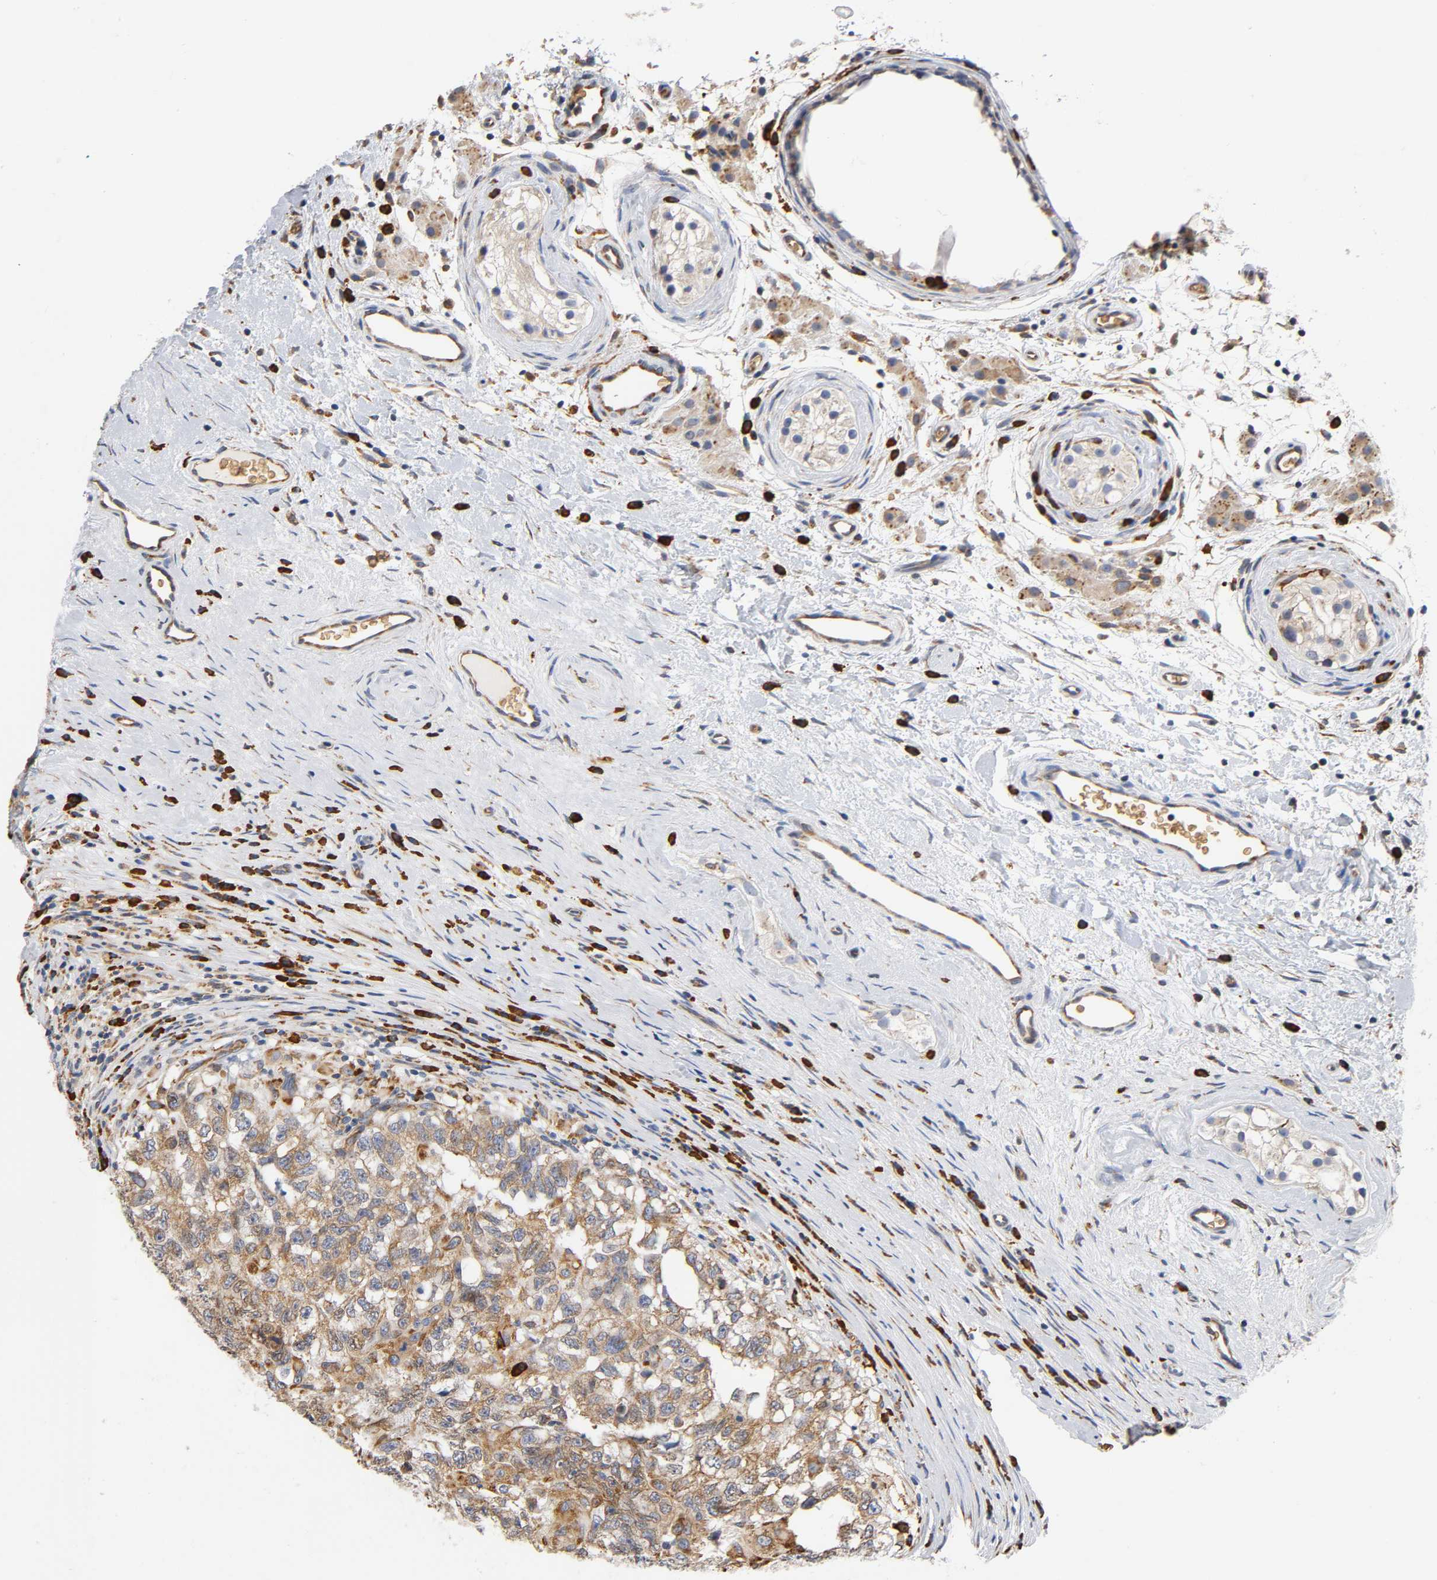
{"staining": {"intensity": "moderate", "quantity": ">75%", "location": "cytoplasmic/membranous"}, "tissue": "testis cancer", "cell_type": "Tumor cells", "image_type": "cancer", "snomed": [{"axis": "morphology", "description": "Carcinoma, Embryonal, NOS"}, {"axis": "topography", "description": "Testis"}], "caption": "This is a micrograph of immunohistochemistry staining of testis embryonal carcinoma, which shows moderate expression in the cytoplasmic/membranous of tumor cells.", "gene": "UCKL1", "patient": {"sex": "male", "age": 21}}